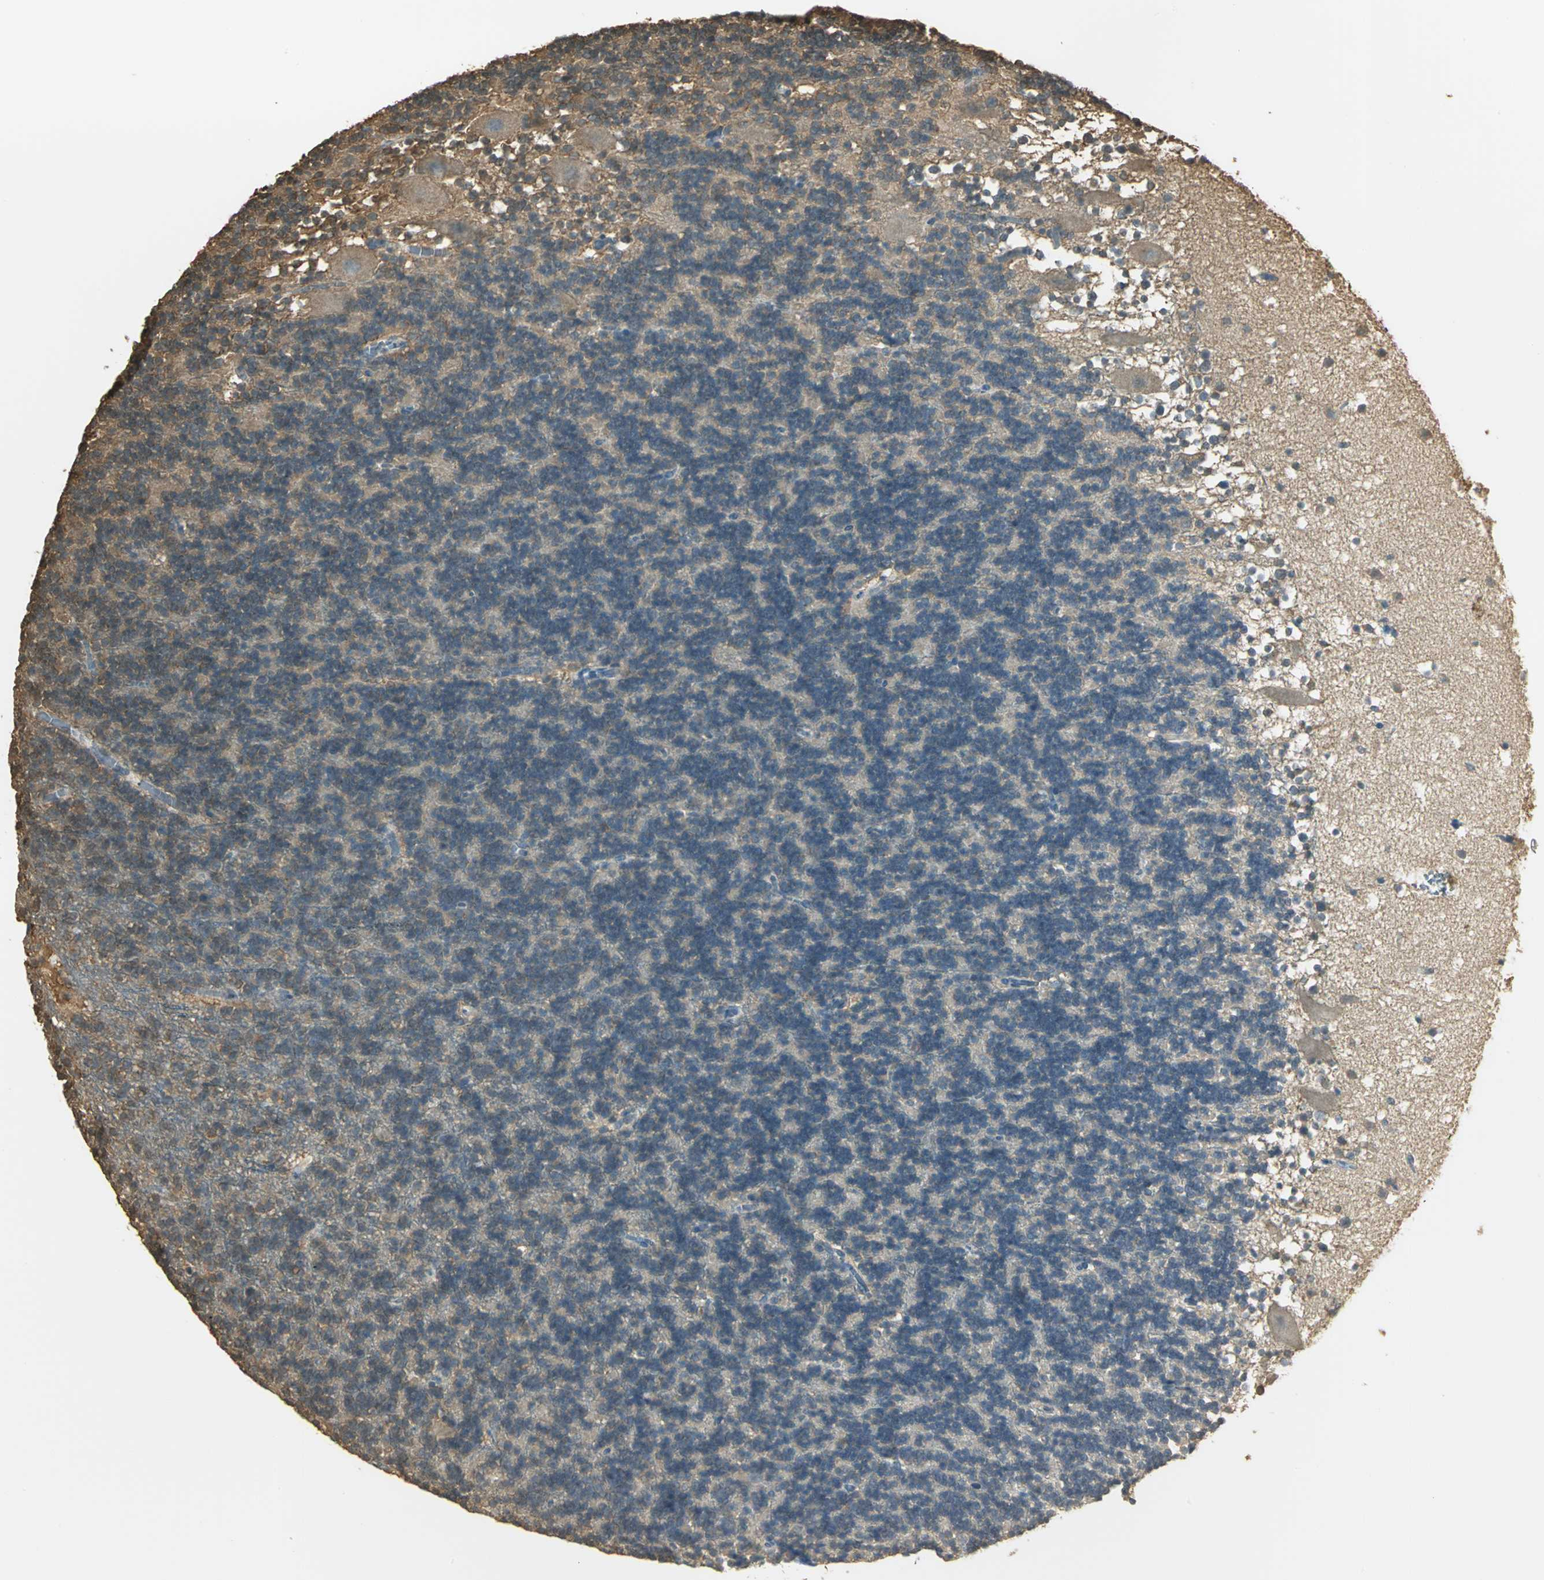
{"staining": {"intensity": "weak", "quantity": ">75%", "location": "cytoplasmic/membranous"}, "tissue": "cerebellum", "cell_type": "Cells in granular layer", "image_type": "normal", "snomed": [{"axis": "morphology", "description": "Normal tissue, NOS"}, {"axis": "topography", "description": "Cerebellum"}], "caption": "Cerebellum stained with IHC demonstrates weak cytoplasmic/membranous staining in about >75% of cells in granular layer.", "gene": "PARK7", "patient": {"sex": "male", "age": 45}}